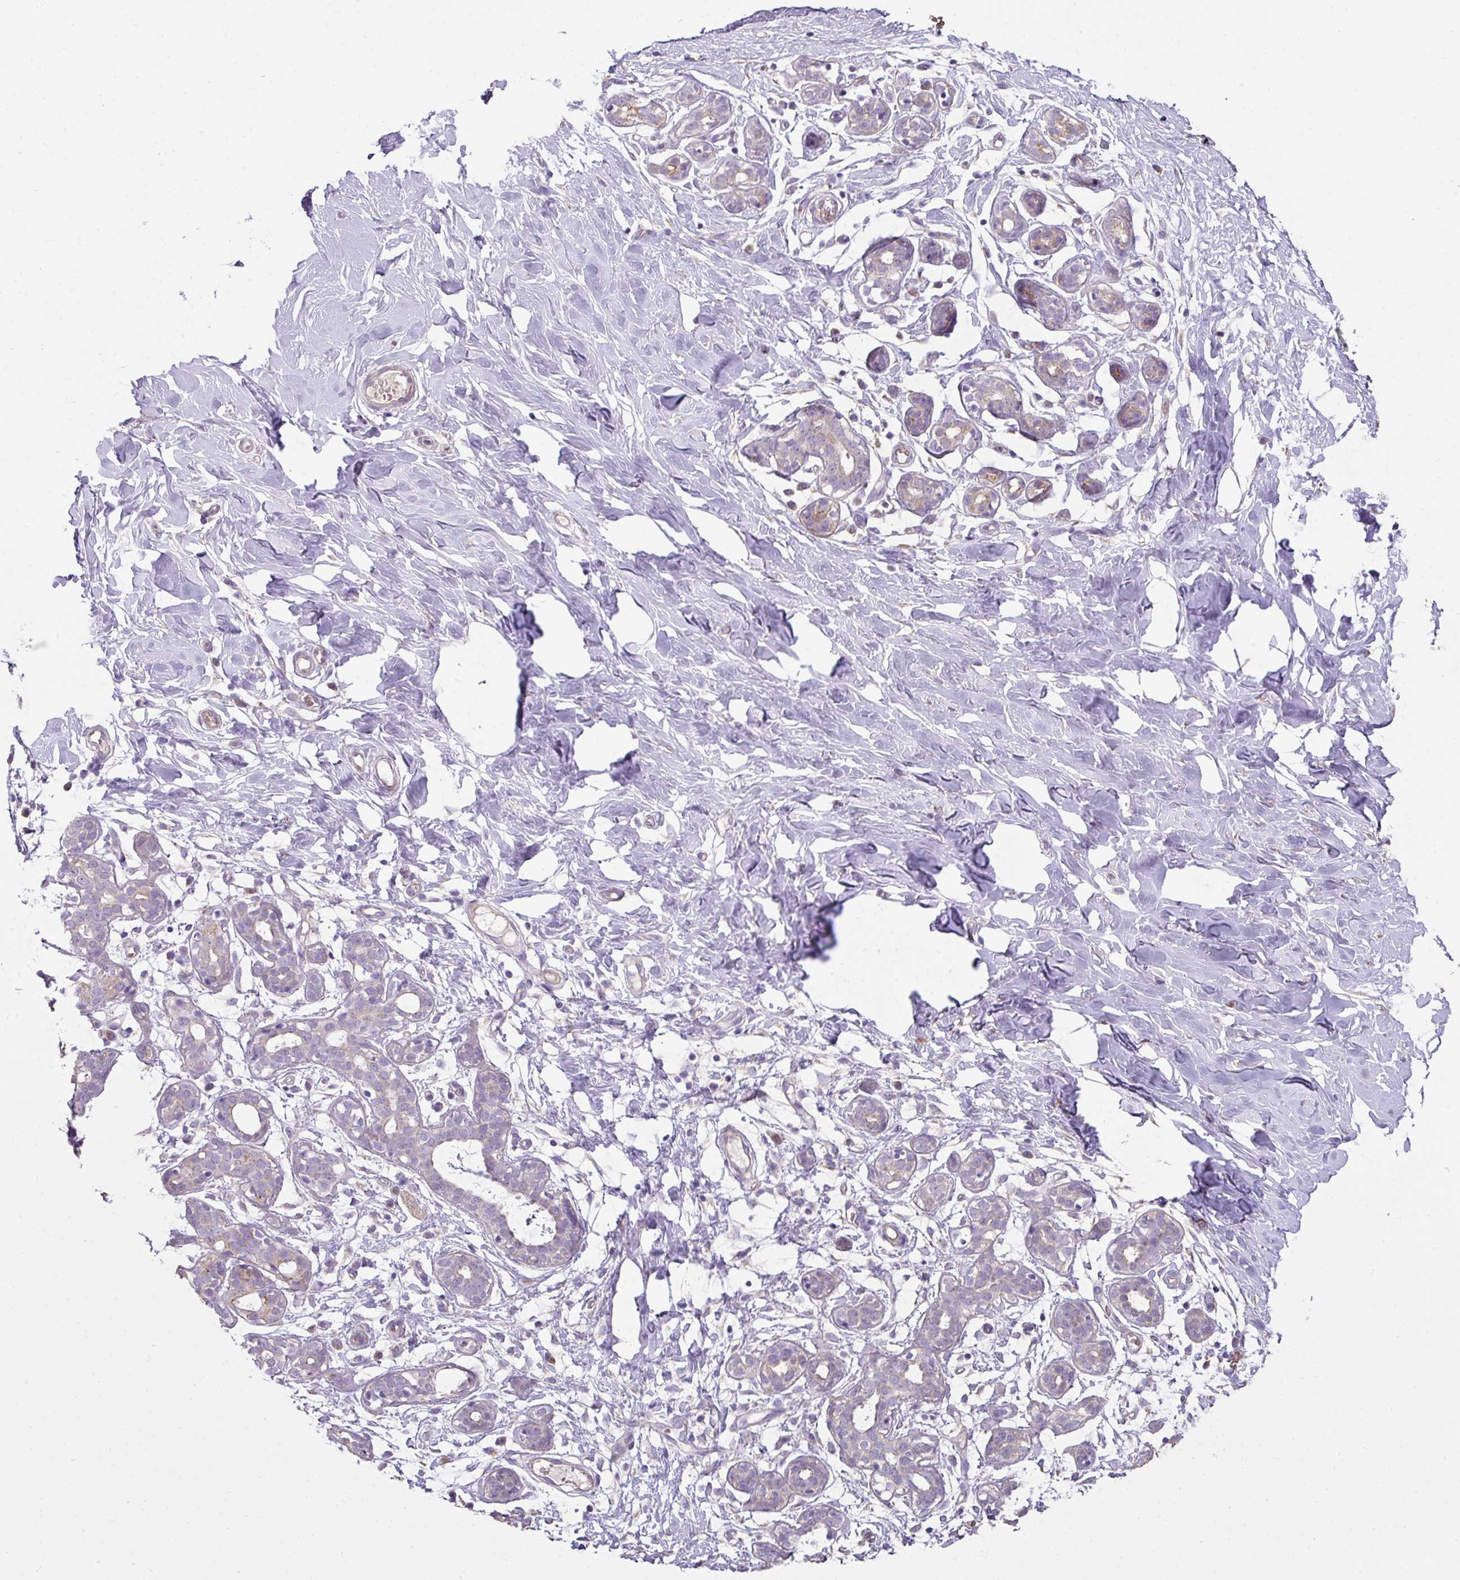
{"staining": {"intensity": "negative", "quantity": "none", "location": "none"}, "tissue": "breast", "cell_type": "Adipocytes", "image_type": "normal", "snomed": [{"axis": "morphology", "description": "Normal tissue, NOS"}, {"axis": "topography", "description": "Breast"}], "caption": "A micrograph of human breast is negative for staining in adipocytes. (IHC, brightfield microscopy, high magnification).", "gene": "LRRC9", "patient": {"sex": "female", "age": 27}}